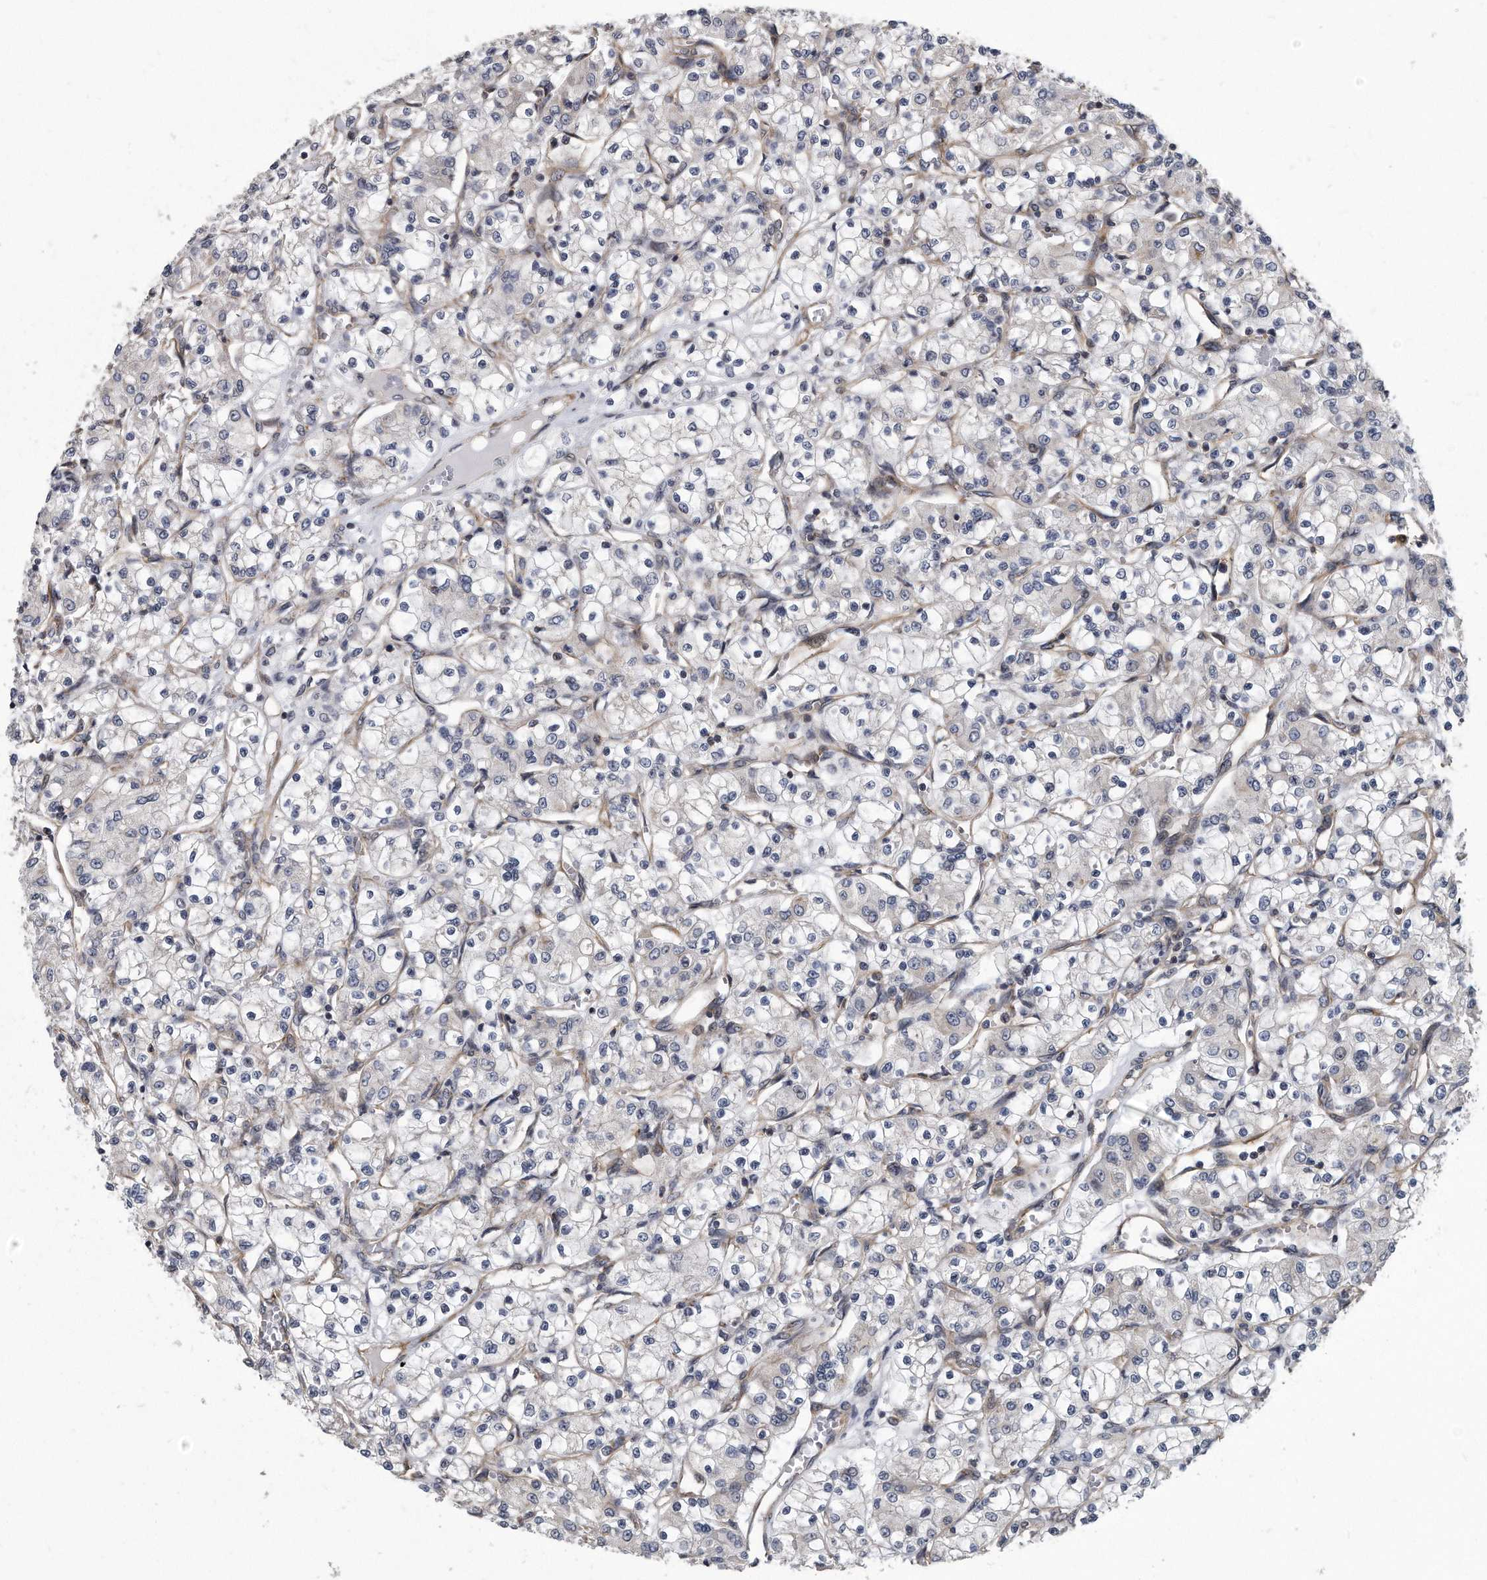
{"staining": {"intensity": "negative", "quantity": "none", "location": "none"}, "tissue": "renal cancer", "cell_type": "Tumor cells", "image_type": "cancer", "snomed": [{"axis": "morphology", "description": "Adenocarcinoma, NOS"}, {"axis": "topography", "description": "Kidney"}], "caption": "The photomicrograph demonstrates no significant staining in tumor cells of renal cancer. The staining is performed using DAB (3,3'-diaminobenzidine) brown chromogen with nuclei counter-stained in using hematoxylin.", "gene": "ARMCX1", "patient": {"sex": "female", "age": 59}}